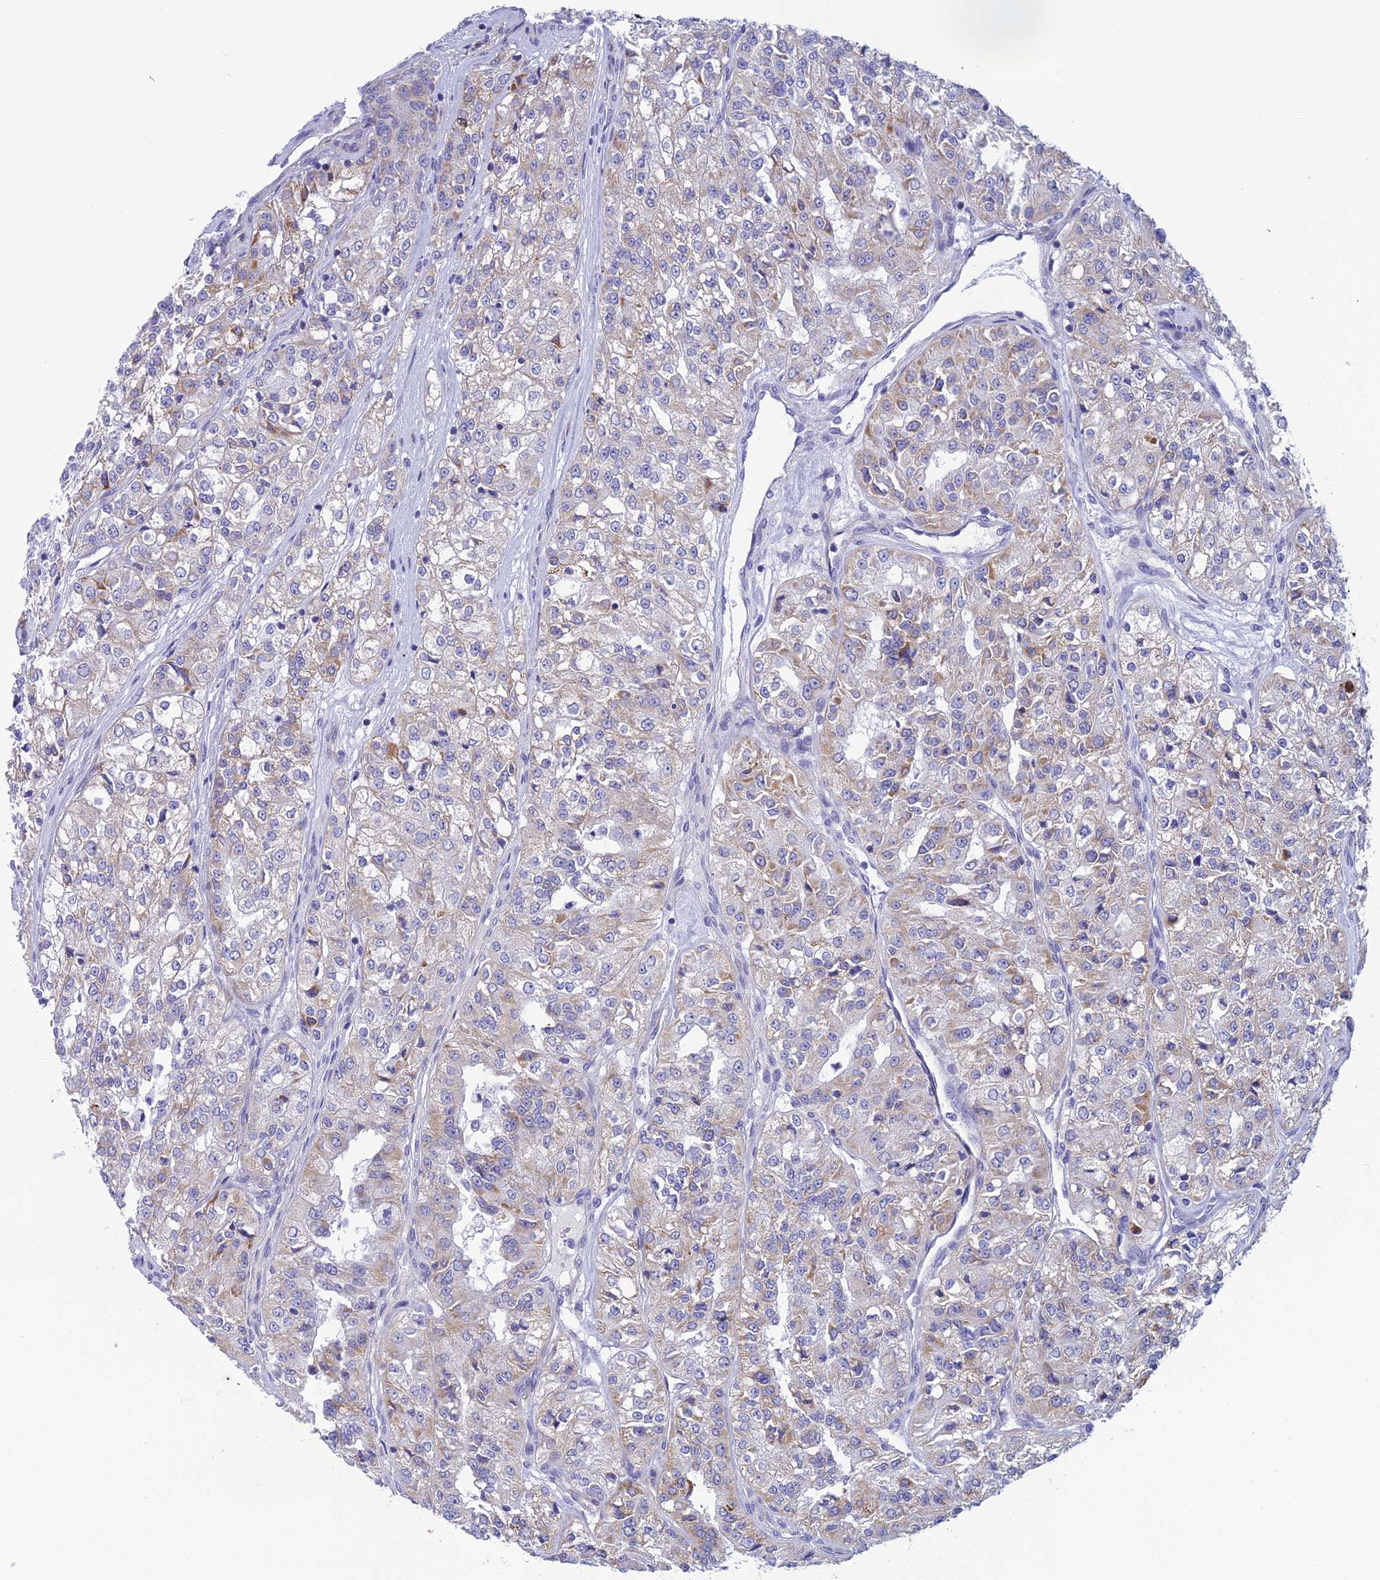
{"staining": {"intensity": "weak", "quantity": "25%-75%", "location": "cytoplasmic/membranous"}, "tissue": "renal cancer", "cell_type": "Tumor cells", "image_type": "cancer", "snomed": [{"axis": "morphology", "description": "Adenocarcinoma, NOS"}, {"axis": "topography", "description": "Kidney"}], "caption": "There is low levels of weak cytoplasmic/membranous expression in tumor cells of renal cancer, as demonstrated by immunohistochemical staining (brown color).", "gene": "POMGNT1", "patient": {"sex": "female", "age": 63}}